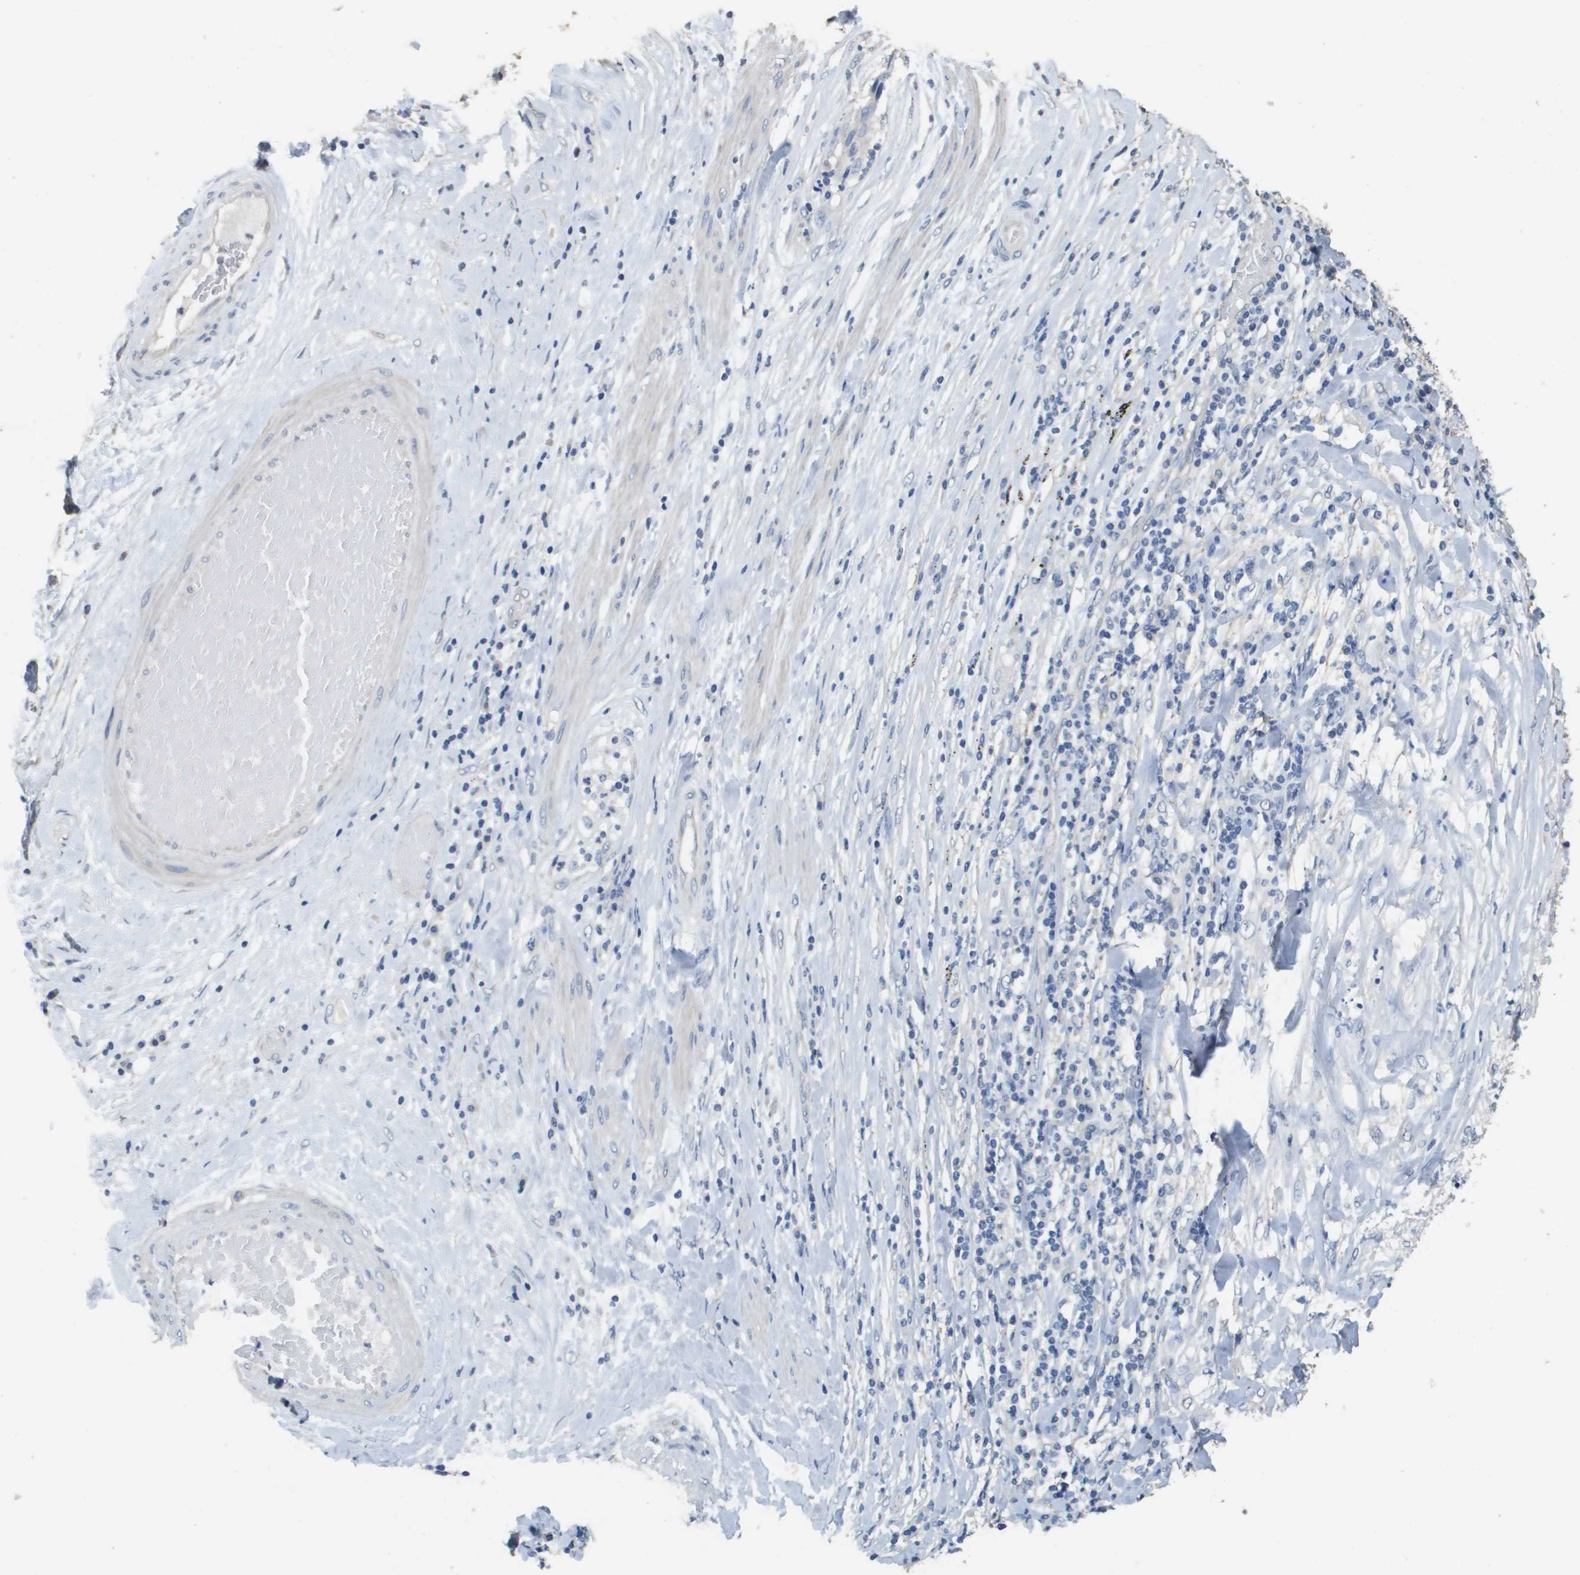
{"staining": {"intensity": "negative", "quantity": "none", "location": "none"}, "tissue": "lung cancer", "cell_type": "Tumor cells", "image_type": "cancer", "snomed": [{"axis": "morphology", "description": "Inflammation, NOS"}, {"axis": "morphology", "description": "Squamous cell carcinoma, NOS"}, {"axis": "topography", "description": "Lymph node"}, {"axis": "topography", "description": "Soft tissue"}, {"axis": "topography", "description": "Lung"}], "caption": "Tumor cells show no significant expression in lung cancer.", "gene": "MT3", "patient": {"sex": "male", "age": 66}}